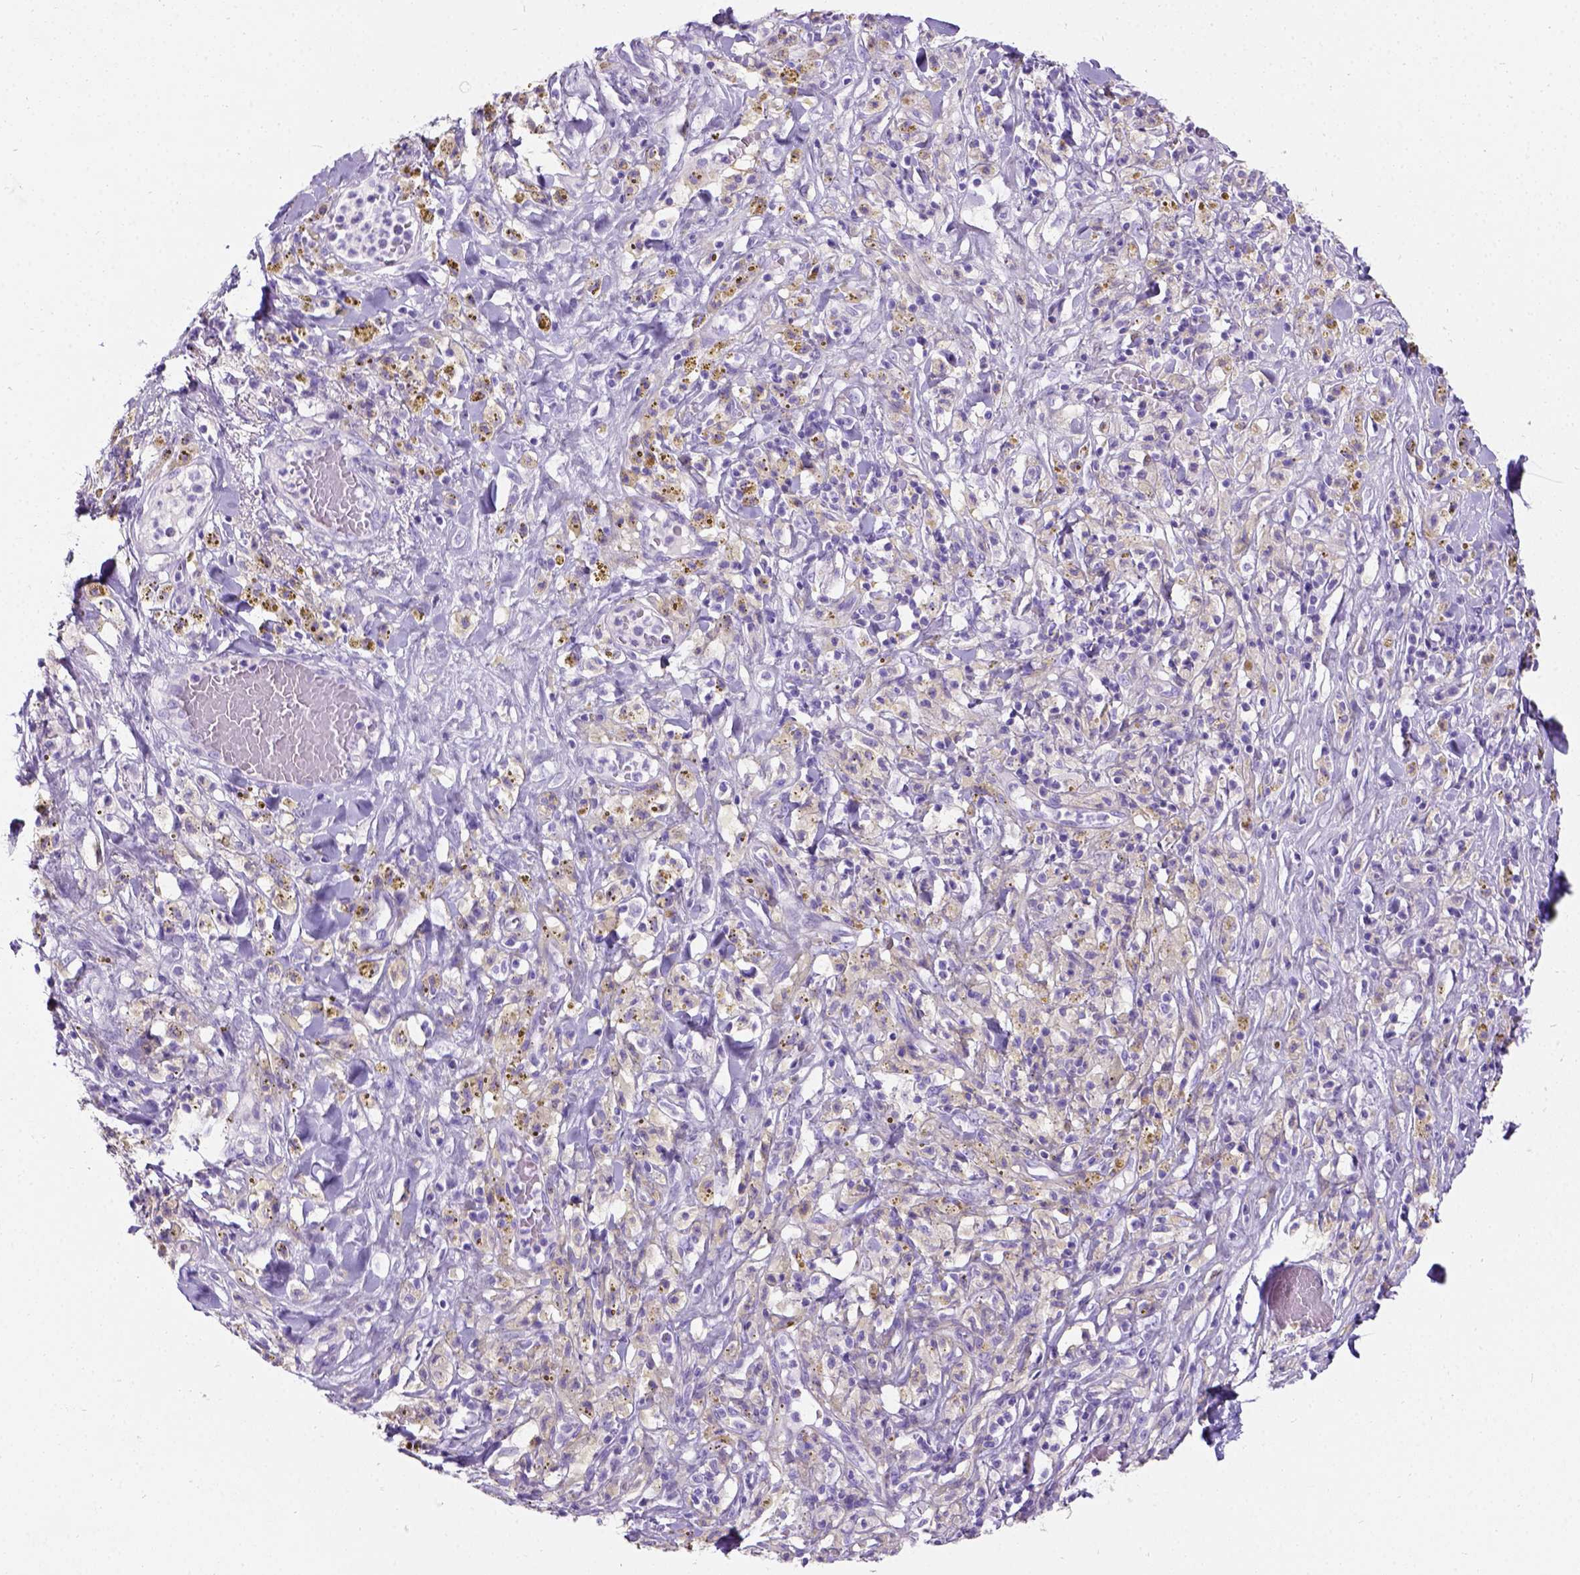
{"staining": {"intensity": "negative", "quantity": "none", "location": "none"}, "tissue": "melanoma", "cell_type": "Tumor cells", "image_type": "cancer", "snomed": [{"axis": "morphology", "description": "Malignant melanoma, NOS"}, {"axis": "topography", "description": "Skin"}], "caption": "Tumor cells show no significant positivity in melanoma.", "gene": "C7orf57", "patient": {"sex": "female", "age": 91}}